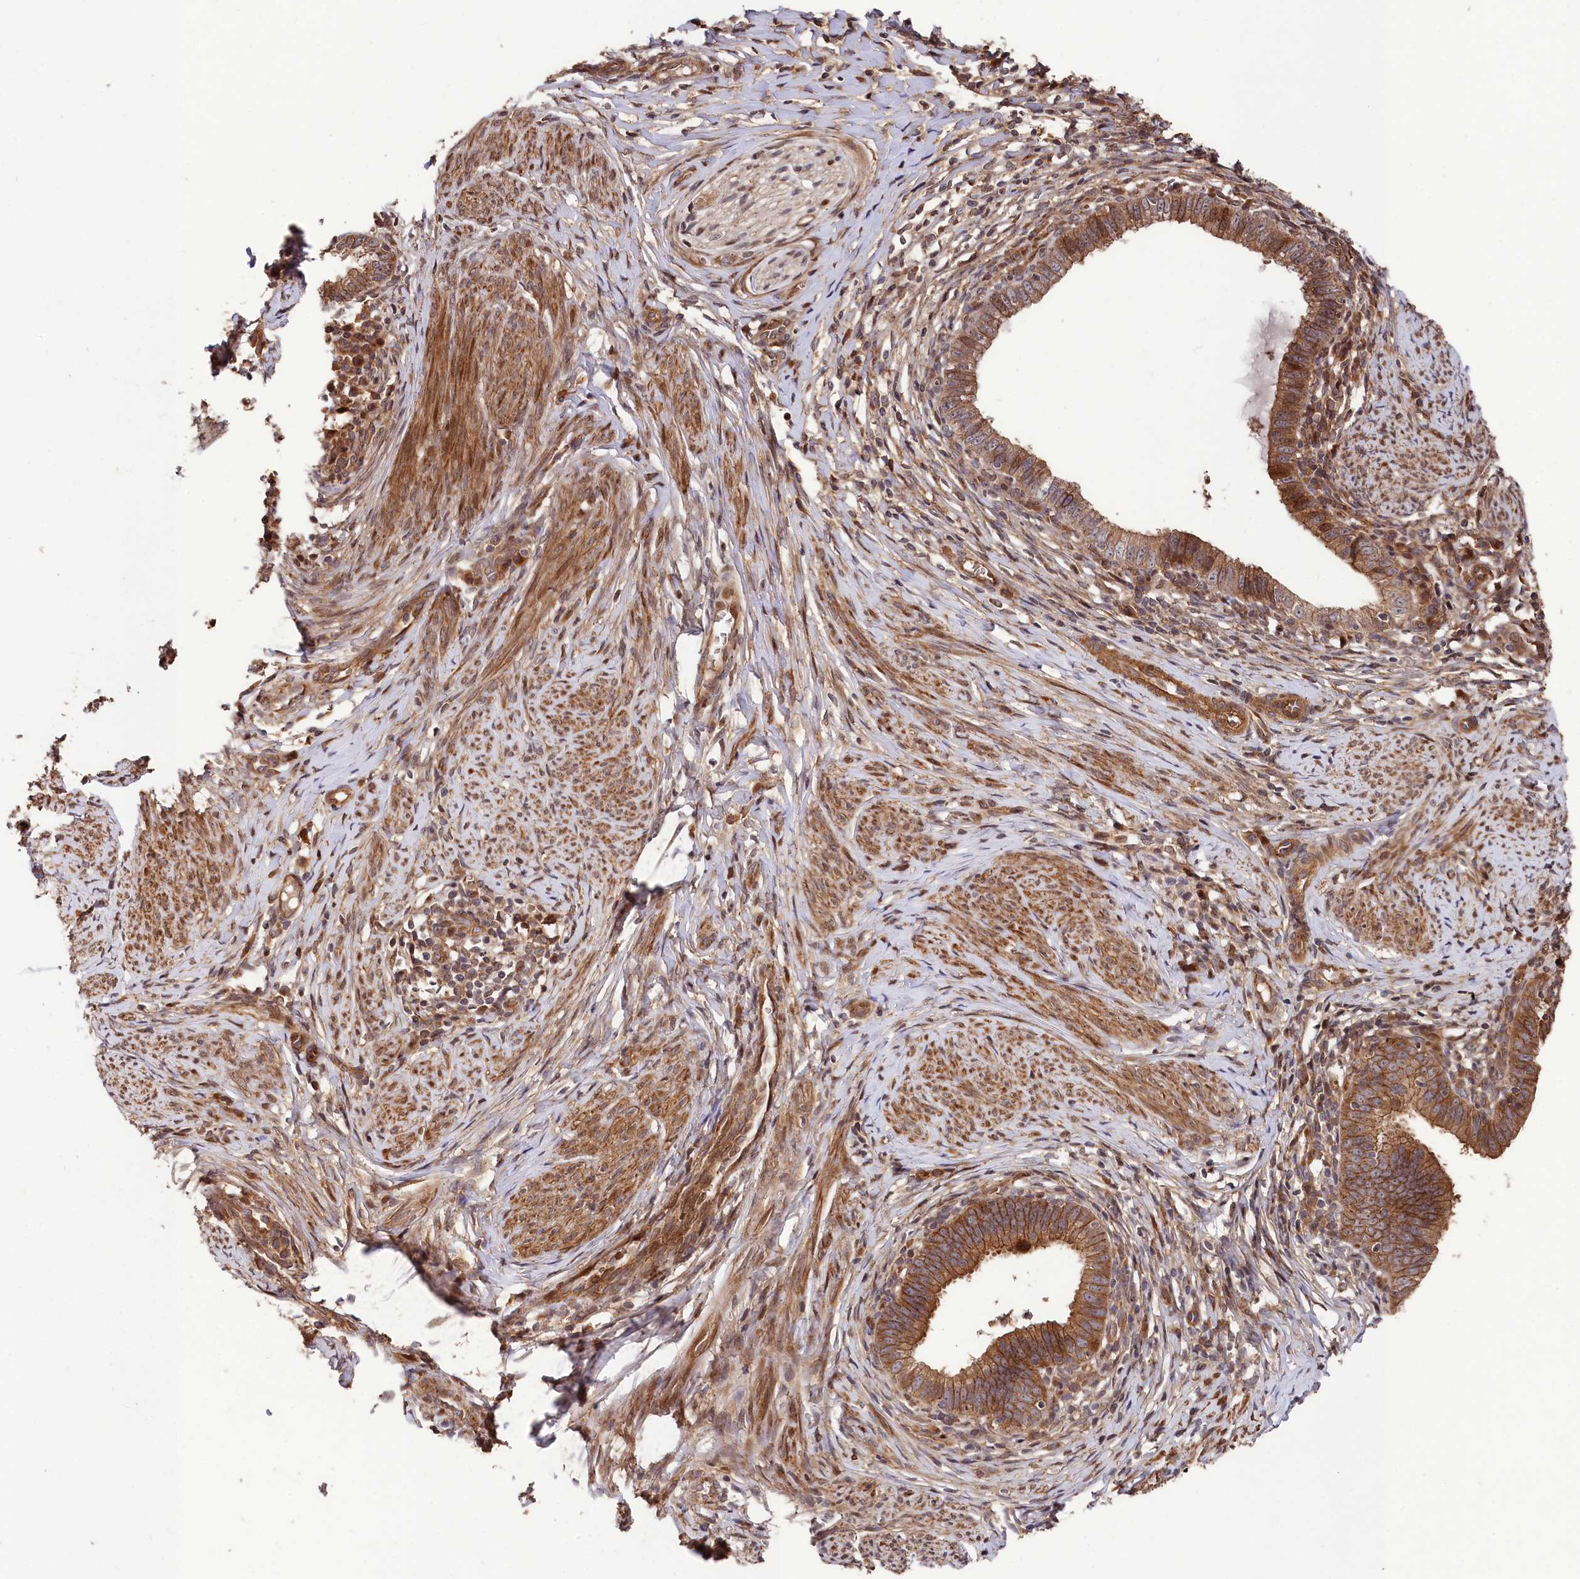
{"staining": {"intensity": "moderate", "quantity": ">75%", "location": "cytoplasmic/membranous"}, "tissue": "cervical cancer", "cell_type": "Tumor cells", "image_type": "cancer", "snomed": [{"axis": "morphology", "description": "Adenocarcinoma, NOS"}, {"axis": "topography", "description": "Cervix"}], "caption": "Protein expression by immunohistochemistry (IHC) reveals moderate cytoplasmic/membranous expression in approximately >75% of tumor cells in cervical adenocarcinoma.", "gene": "TNKS1BP1", "patient": {"sex": "female", "age": 36}}